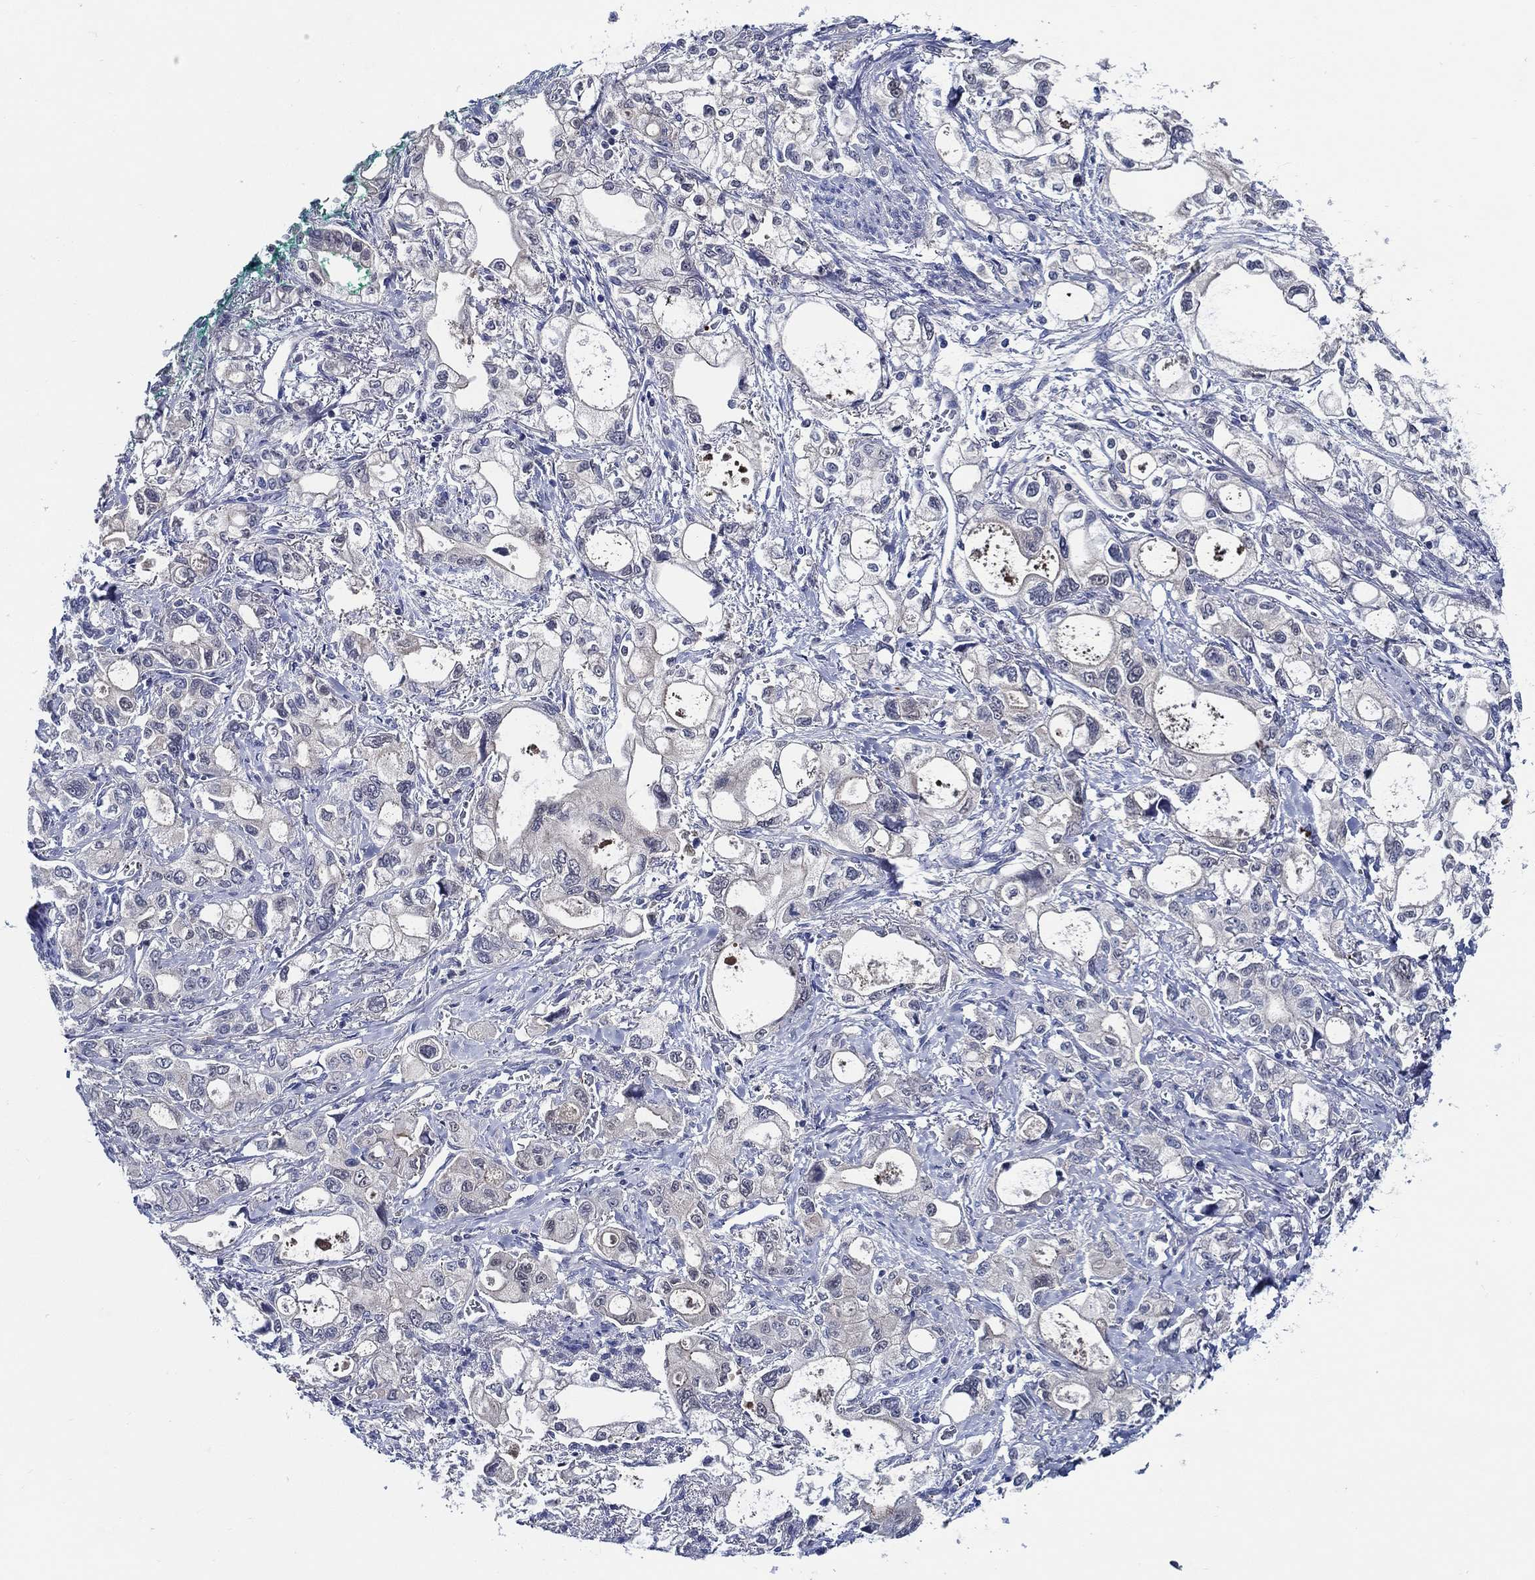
{"staining": {"intensity": "negative", "quantity": "none", "location": "none"}, "tissue": "stomach cancer", "cell_type": "Tumor cells", "image_type": "cancer", "snomed": [{"axis": "morphology", "description": "Adenocarcinoma, NOS"}, {"axis": "topography", "description": "Stomach"}], "caption": "High magnification brightfield microscopy of stomach adenocarcinoma stained with DAB (3,3'-diaminobenzidine) (brown) and counterstained with hematoxylin (blue): tumor cells show no significant positivity. The staining was performed using DAB (3,3'-diaminobenzidine) to visualize the protein expression in brown, while the nuclei were stained in blue with hematoxylin (Magnification: 20x).", "gene": "ALOX12", "patient": {"sex": "male", "age": 63}}